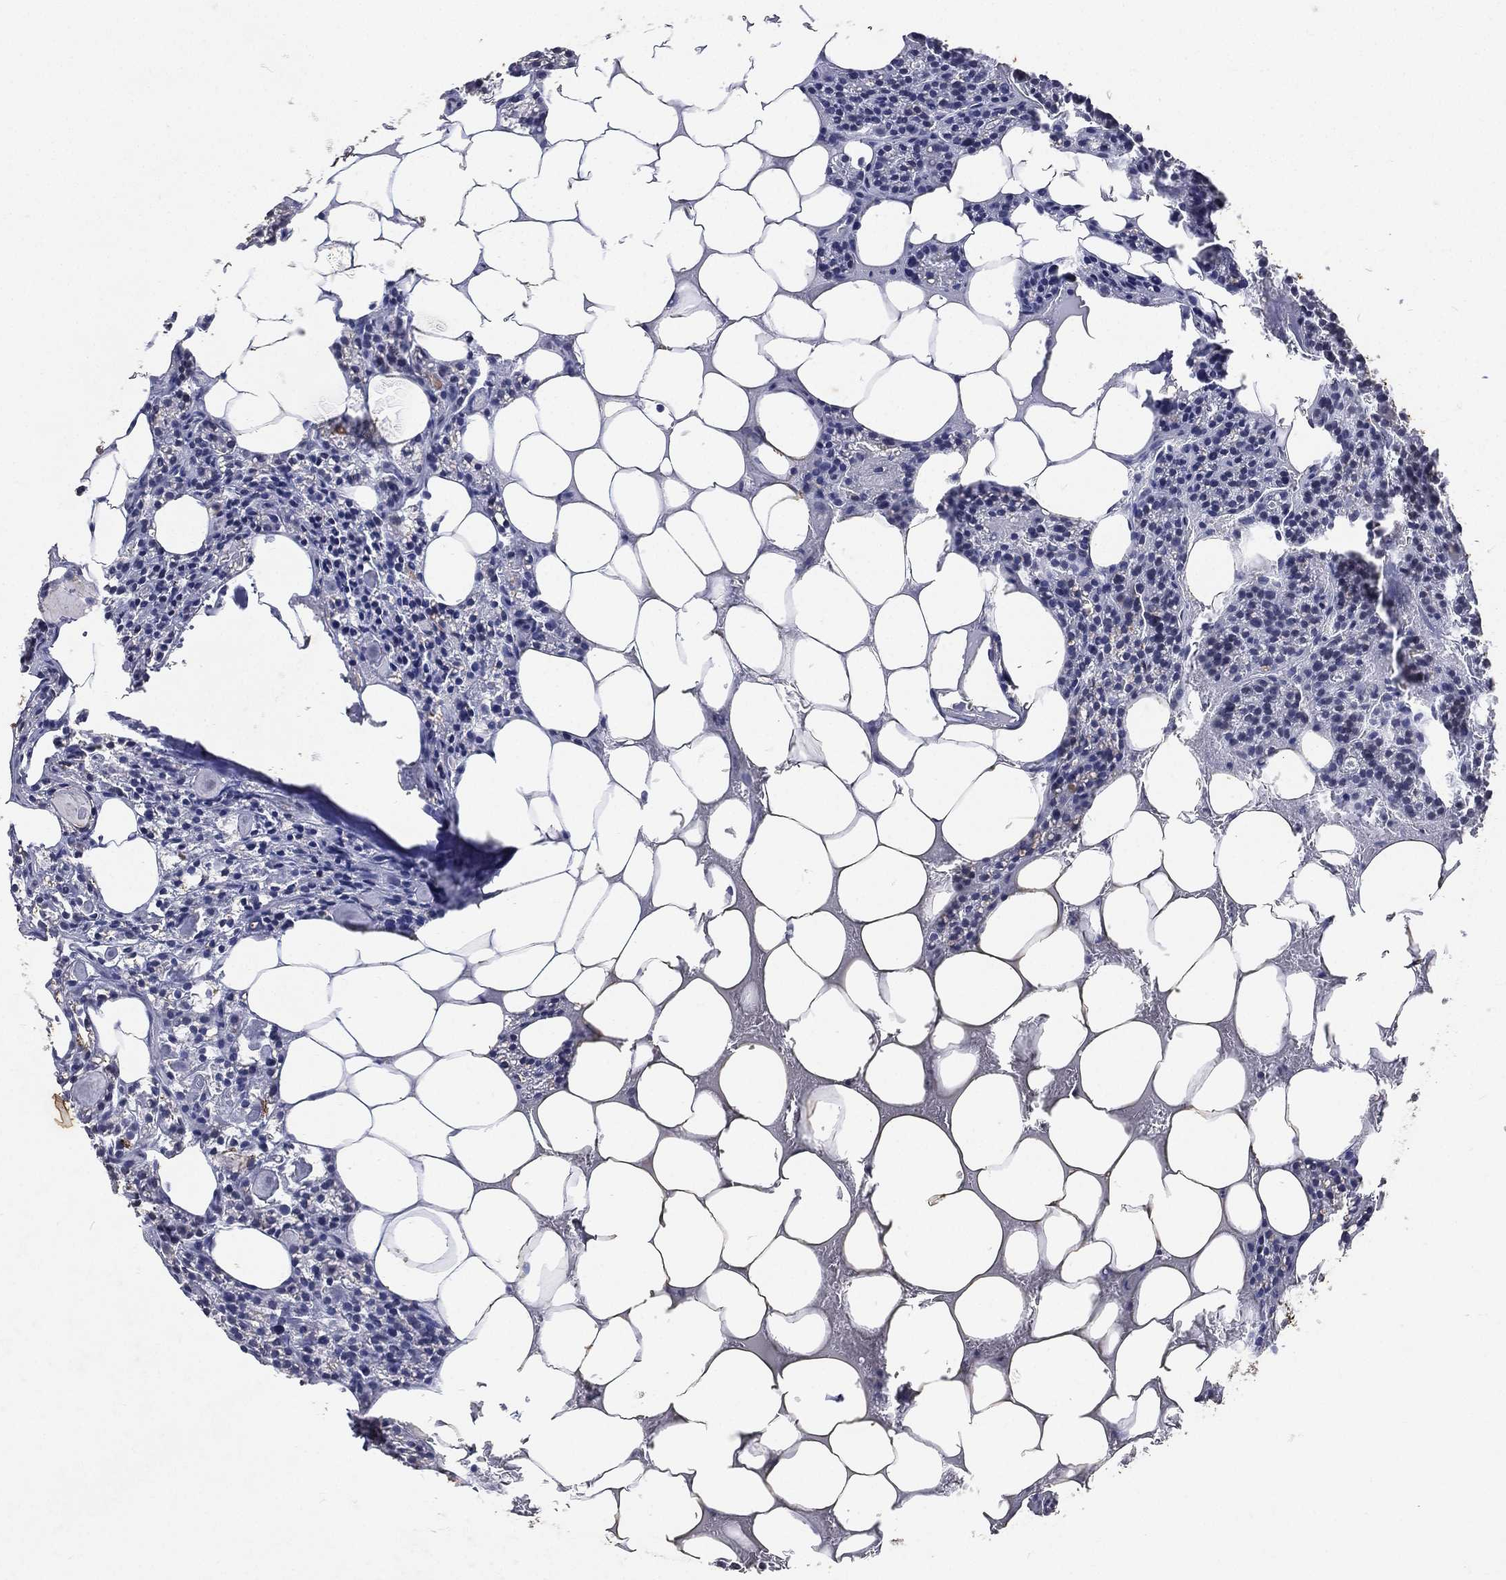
{"staining": {"intensity": "negative", "quantity": "none", "location": "none"}, "tissue": "parathyroid gland", "cell_type": "Glandular cells", "image_type": "normal", "snomed": [{"axis": "morphology", "description": "Normal tissue, NOS"}, {"axis": "topography", "description": "Parathyroid gland"}], "caption": "A micrograph of parathyroid gland stained for a protein reveals no brown staining in glandular cells.", "gene": "SLC34A2", "patient": {"sex": "female", "age": 83}}